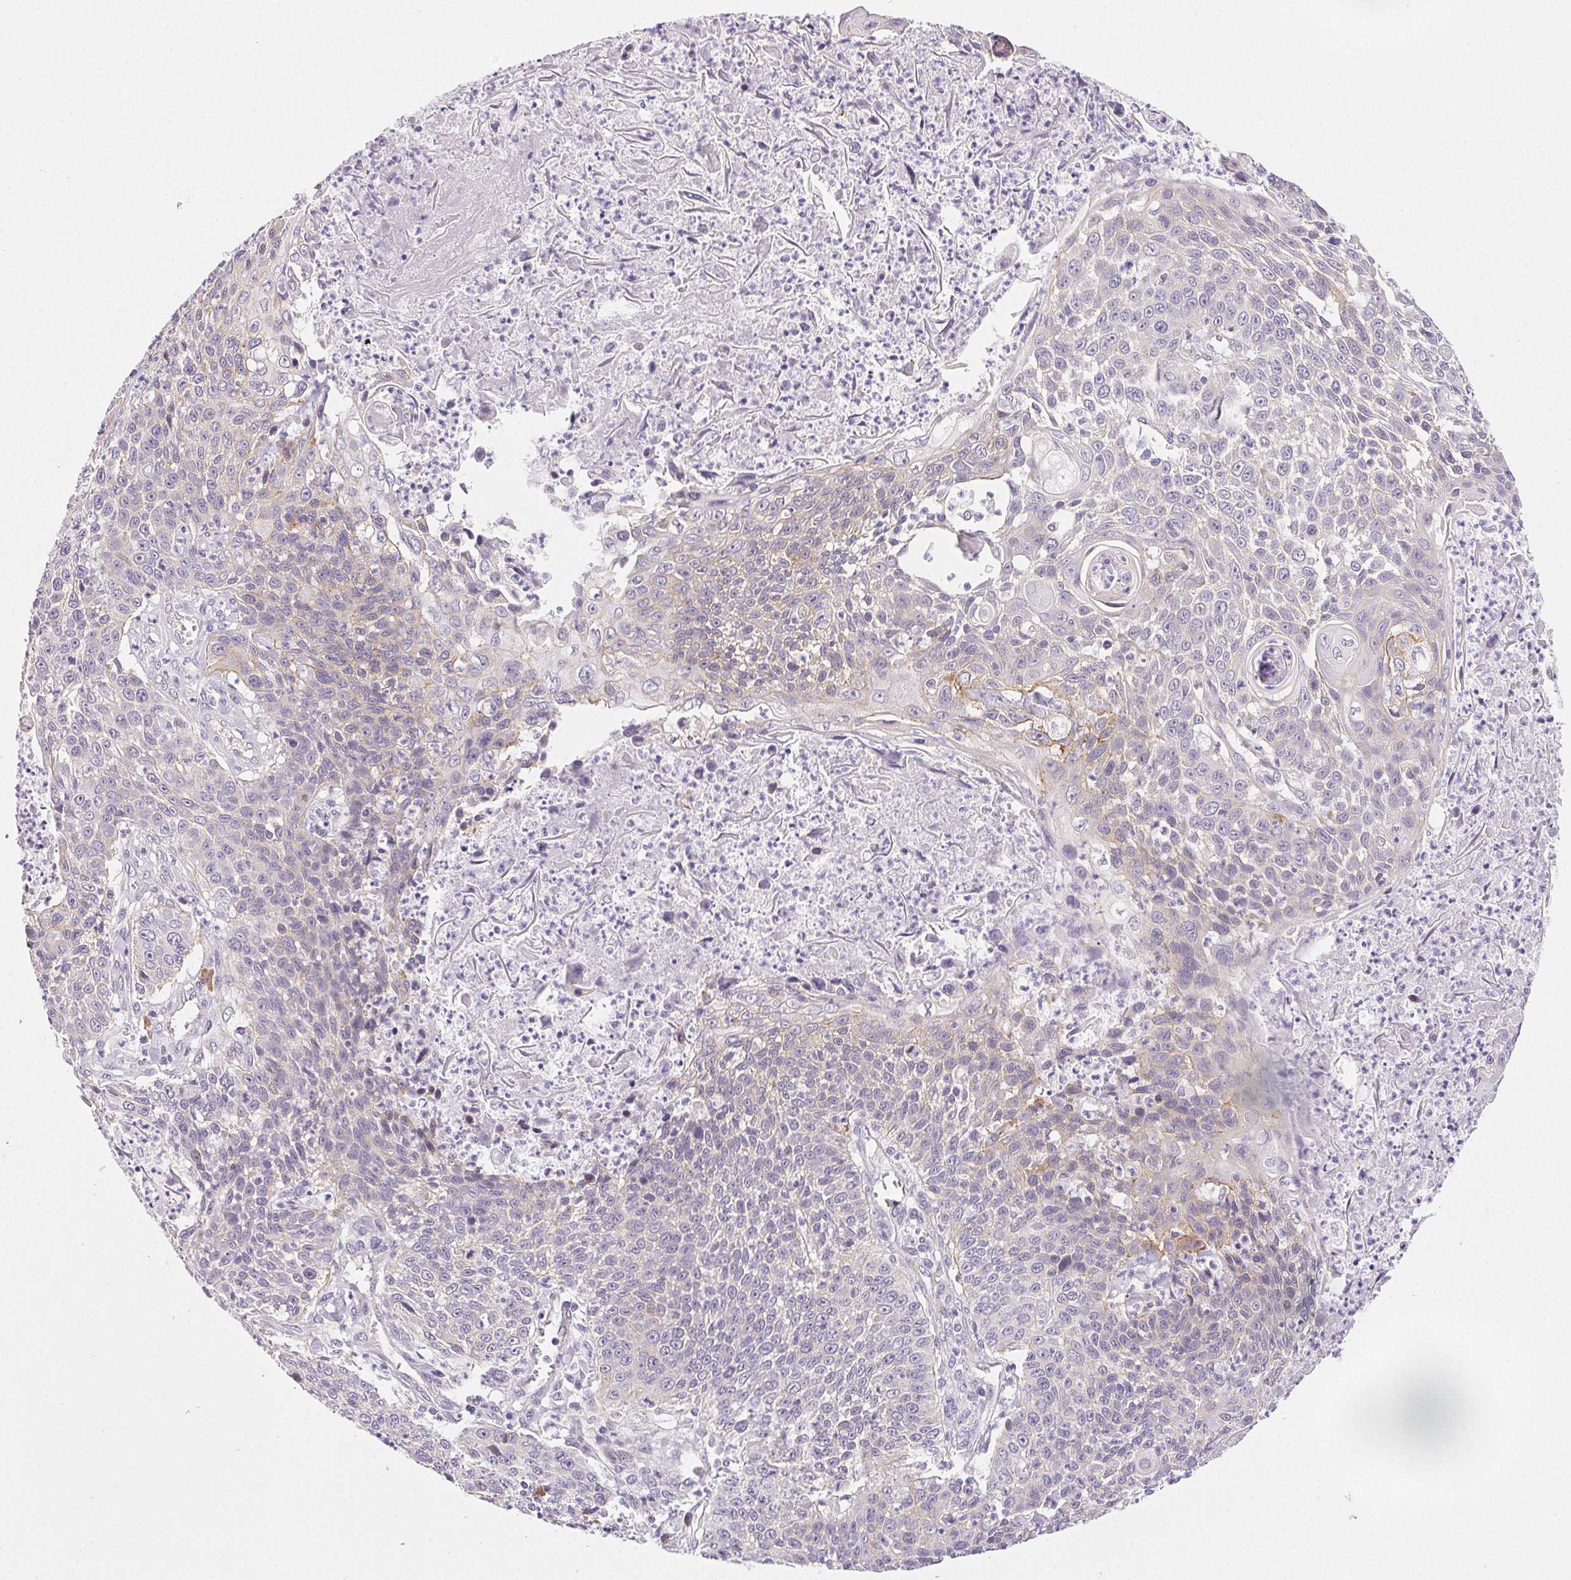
{"staining": {"intensity": "weak", "quantity": "<25%", "location": "cytoplasmic/membranous"}, "tissue": "lung cancer", "cell_type": "Tumor cells", "image_type": "cancer", "snomed": [{"axis": "morphology", "description": "Squamous cell carcinoma, NOS"}, {"axis": "morphology", "description": "Squamous cell carcinoma, metastatic, NOS"}, {"axis": "topography", "description": "Lung"}, {"axis": "topography", "description": "Pleura, NOS"}], "caption": "Immunohistochemistry image of neoplastic tissue: lung squamous cell carcinoma stained with DAB demonstrates no significant protein expression in tumor cells.", "gene": "CSN1S1", "patient": {"sex": "male", "age": 72}}